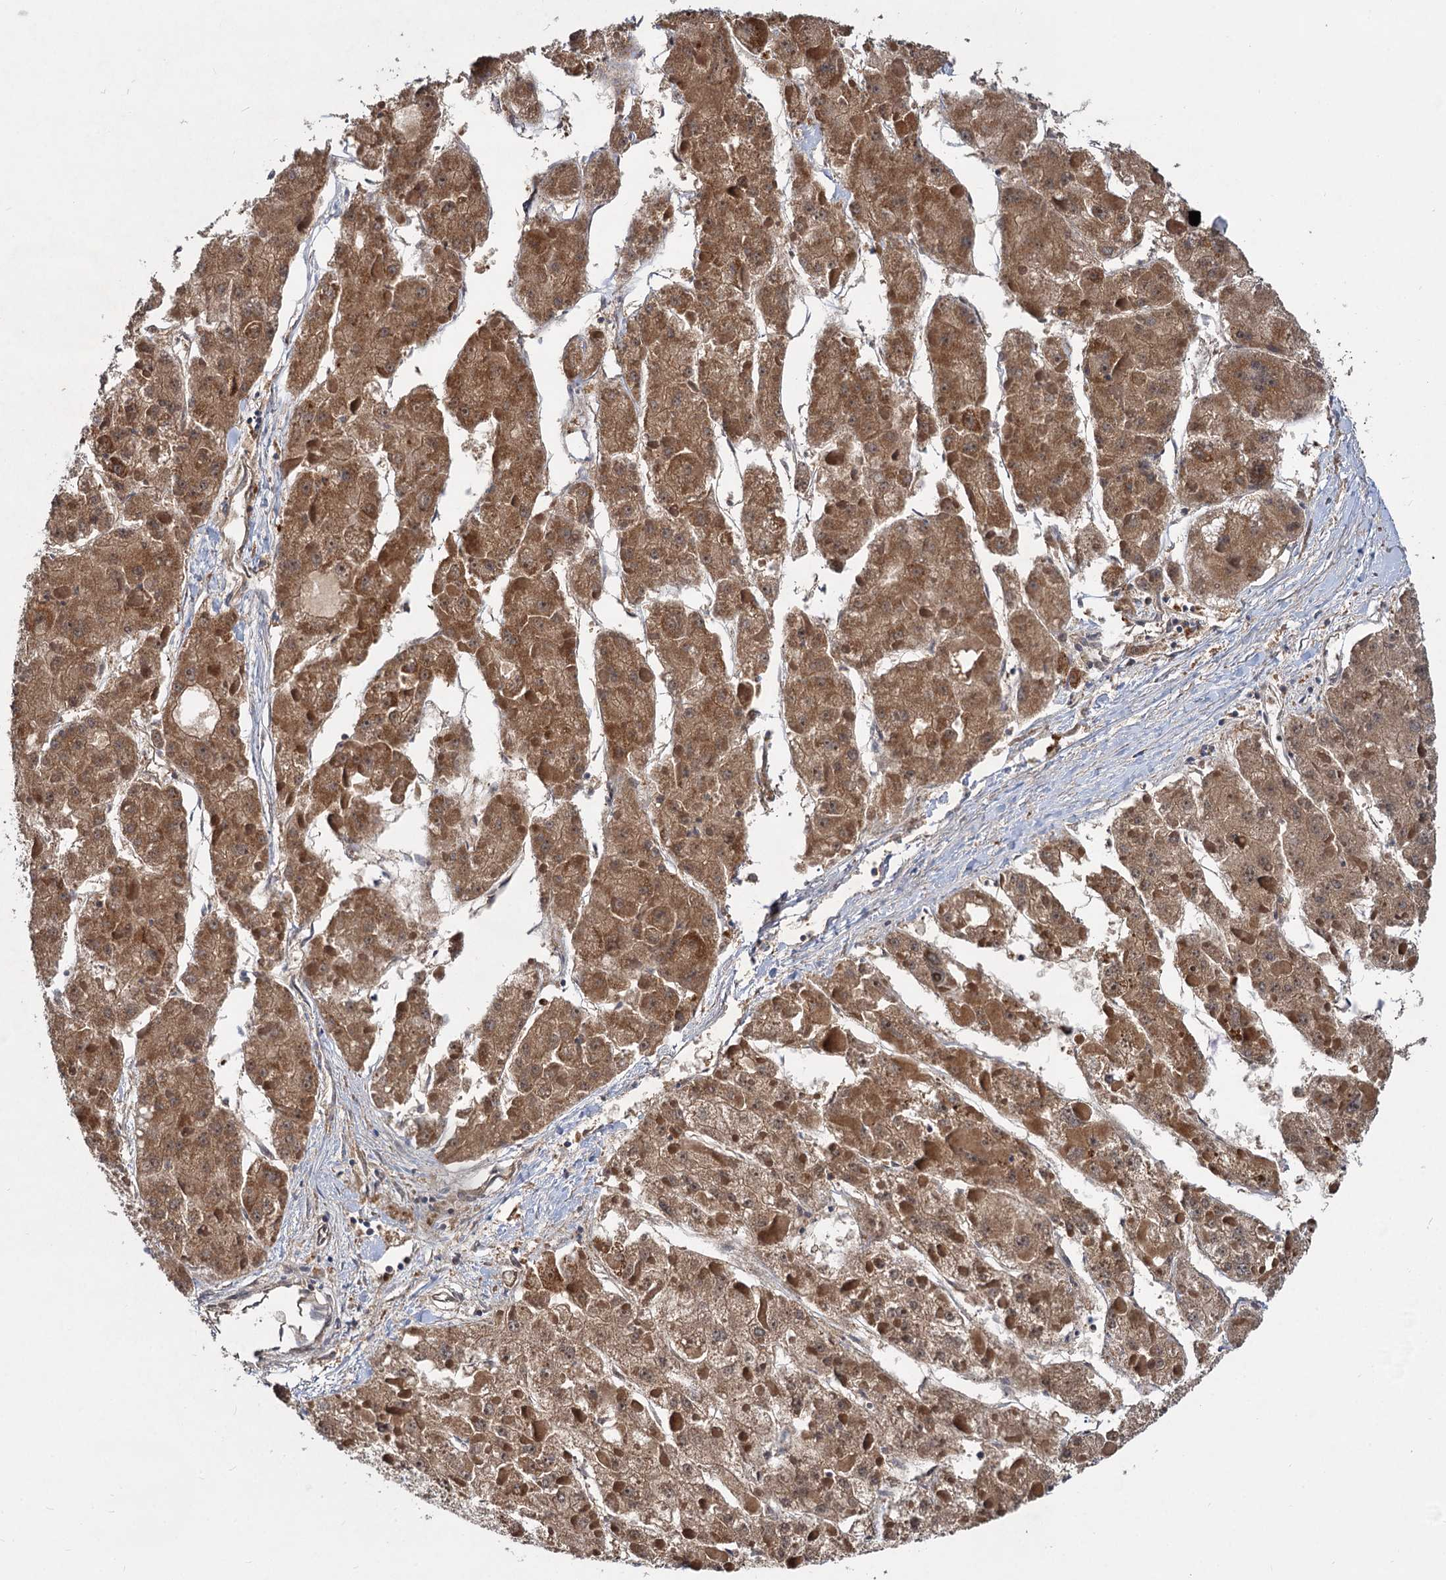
{"staining": {"intensity": "moderate", "quantity": ">75%", "location": "cytoplasmic/membranous"}, "tissue": "liver cancer", "cell_type": "Tumor cells", "image_type": "cancer", "snomed": [{"axis": "morphology", "description": "Carcinoma, Hepatocellular, NOS"}, {"axis": "topography", "description": "Liver"}], "caption": "Hepatocellular carcinoma (liver) stained for a protein (brown) reveals moderate cytoplasmic/membranous positive expression in approximately >75% of tumor cells.", "gene": "ALKBH7", "patient": {"sex": "female", "age": 73}}